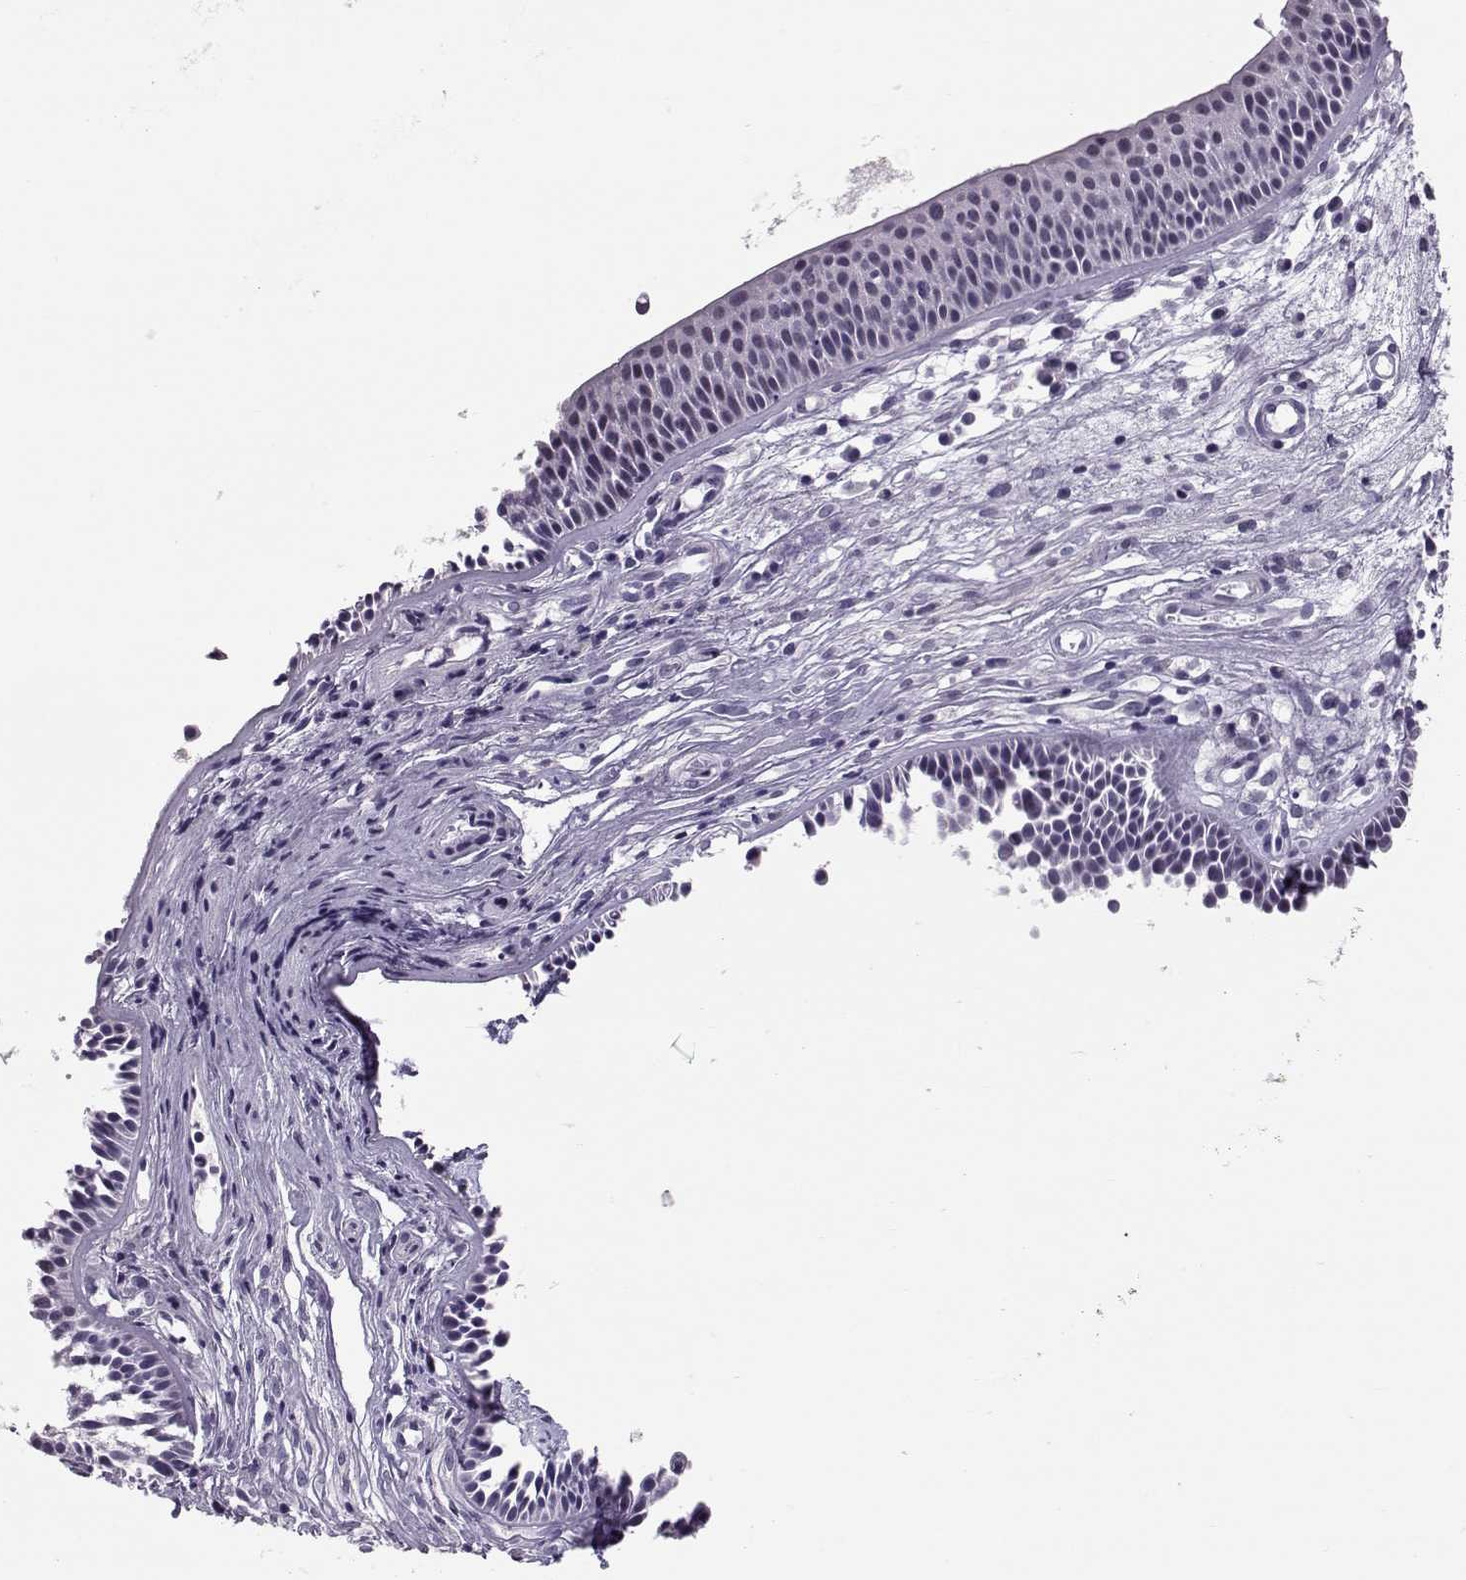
{"staining": {"intensity": "negative", "quantity": "none", "location": "none"}, "tissue": "nasopharynx", "cell_type": "Respiratory epithelial cells", "image_type": "normal", "snomed": [{"axis": "morphology", "description": "Normal tissue, NOS"}, {"axis": "topography", "description": "Nasopharynx"}], "caption": "An IHC histopathology image of normal nasopharynx is shown. There is no staining in respiratory epithelial cells of nasopharynx. (Immunohistochemistry (ihc), brightfield microscopy, high magnification).", "gene": "DNAAF1", "patient": {"sex": "male", "age": 31}}